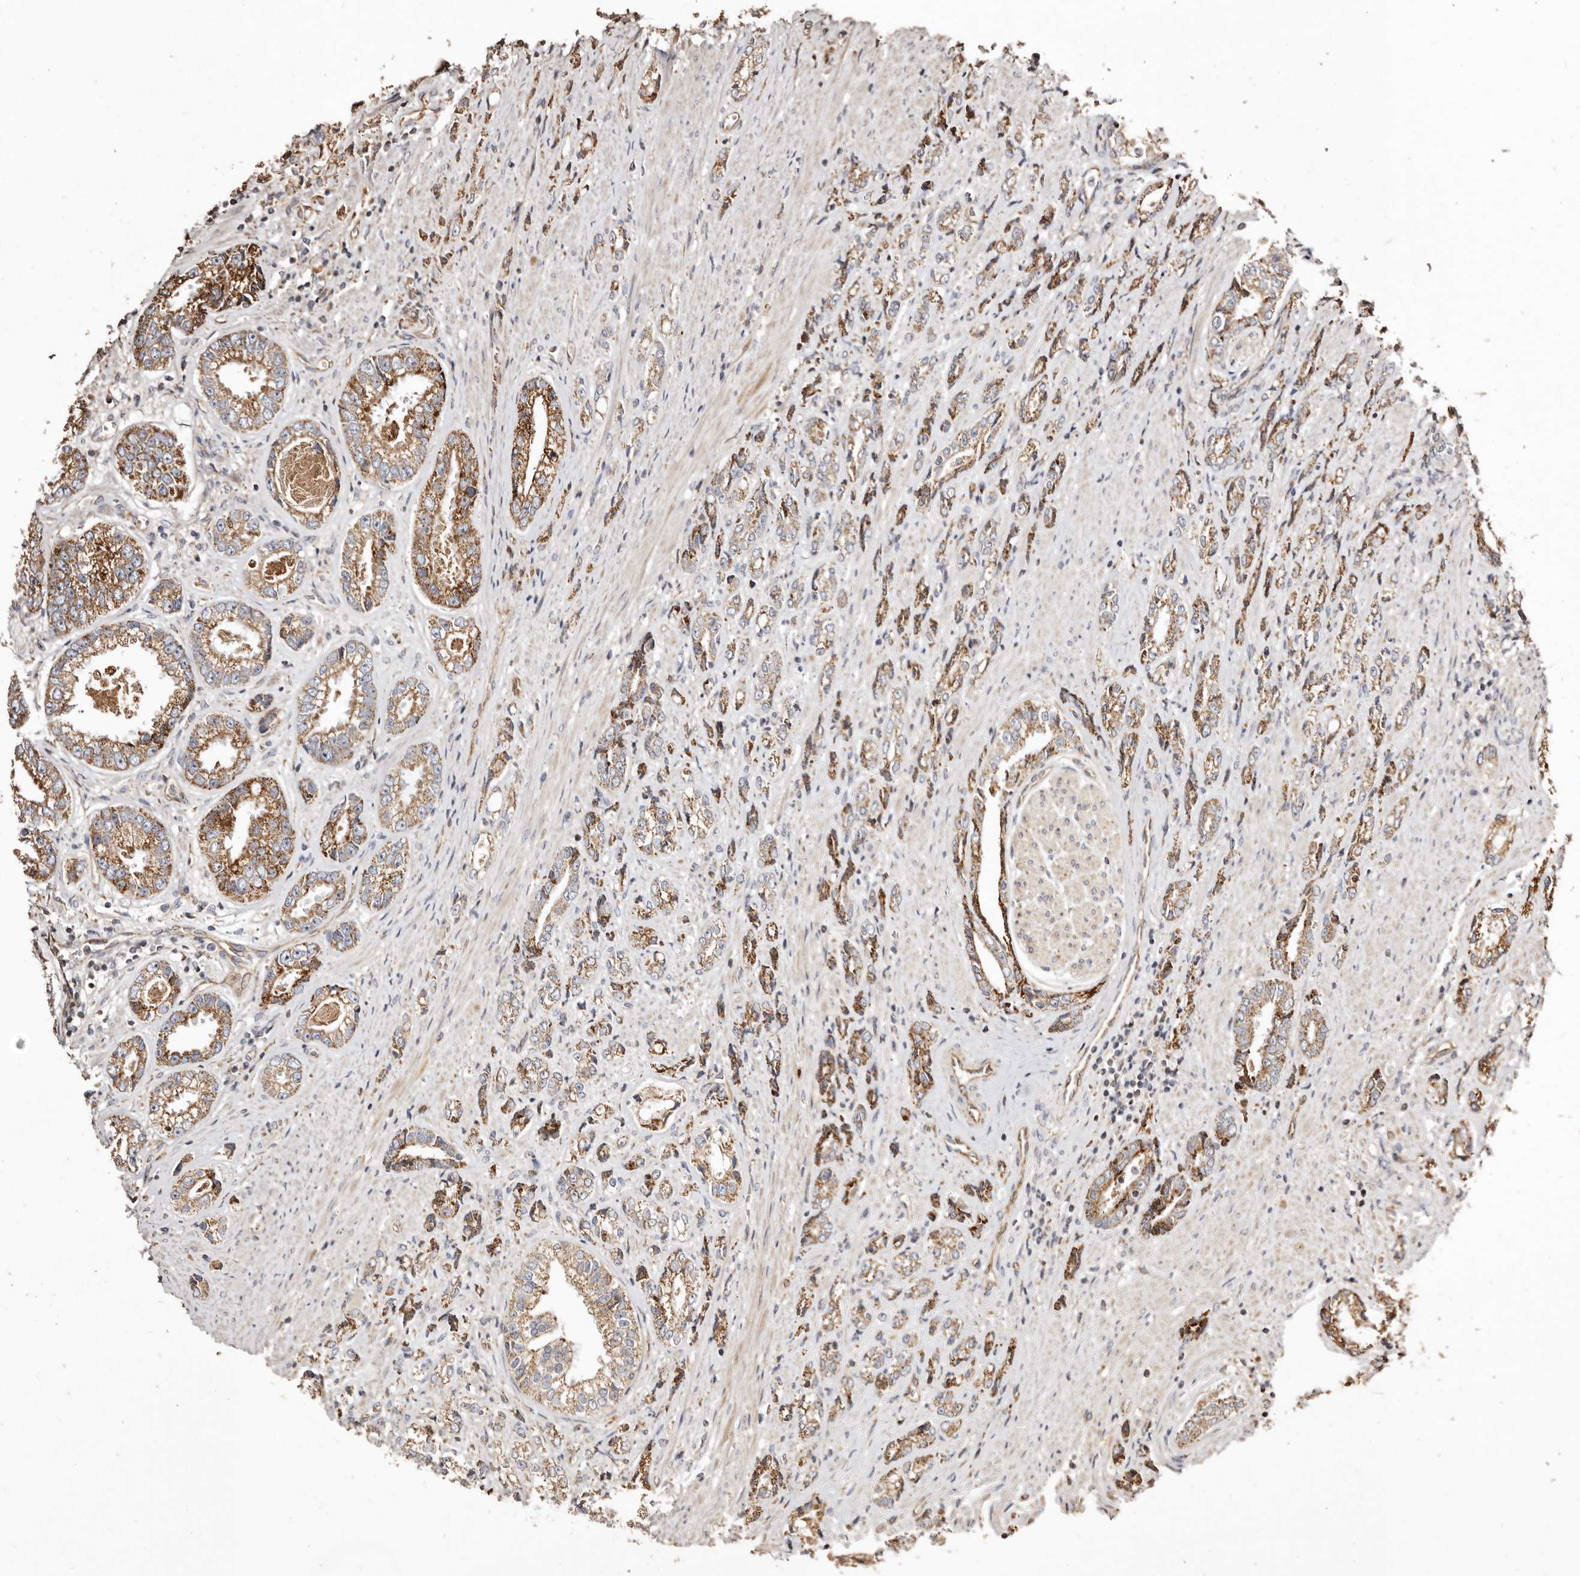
{"staining": {"intensity": "moderate", "quantity": ">75%", "location": "cytoplasmic/membranous"}, "tissue": "prostate cancer", "cell_type": "Tumor cells", "image_type": "cancer", "snomed": [{"axis": "morphology", "description": "Adenocarcinoma, High grade"}, {"axis": "topography", "description": "Prostate"}], "caption": "Immunohistochemical staining of human prostate adenocarcinoma (high-grade) displays moderate cytoplasmic/membranous protein staining in about >75% of tumor cells.", "gene": "MACC1", "patient": {"sex": "male", "age": 61}}